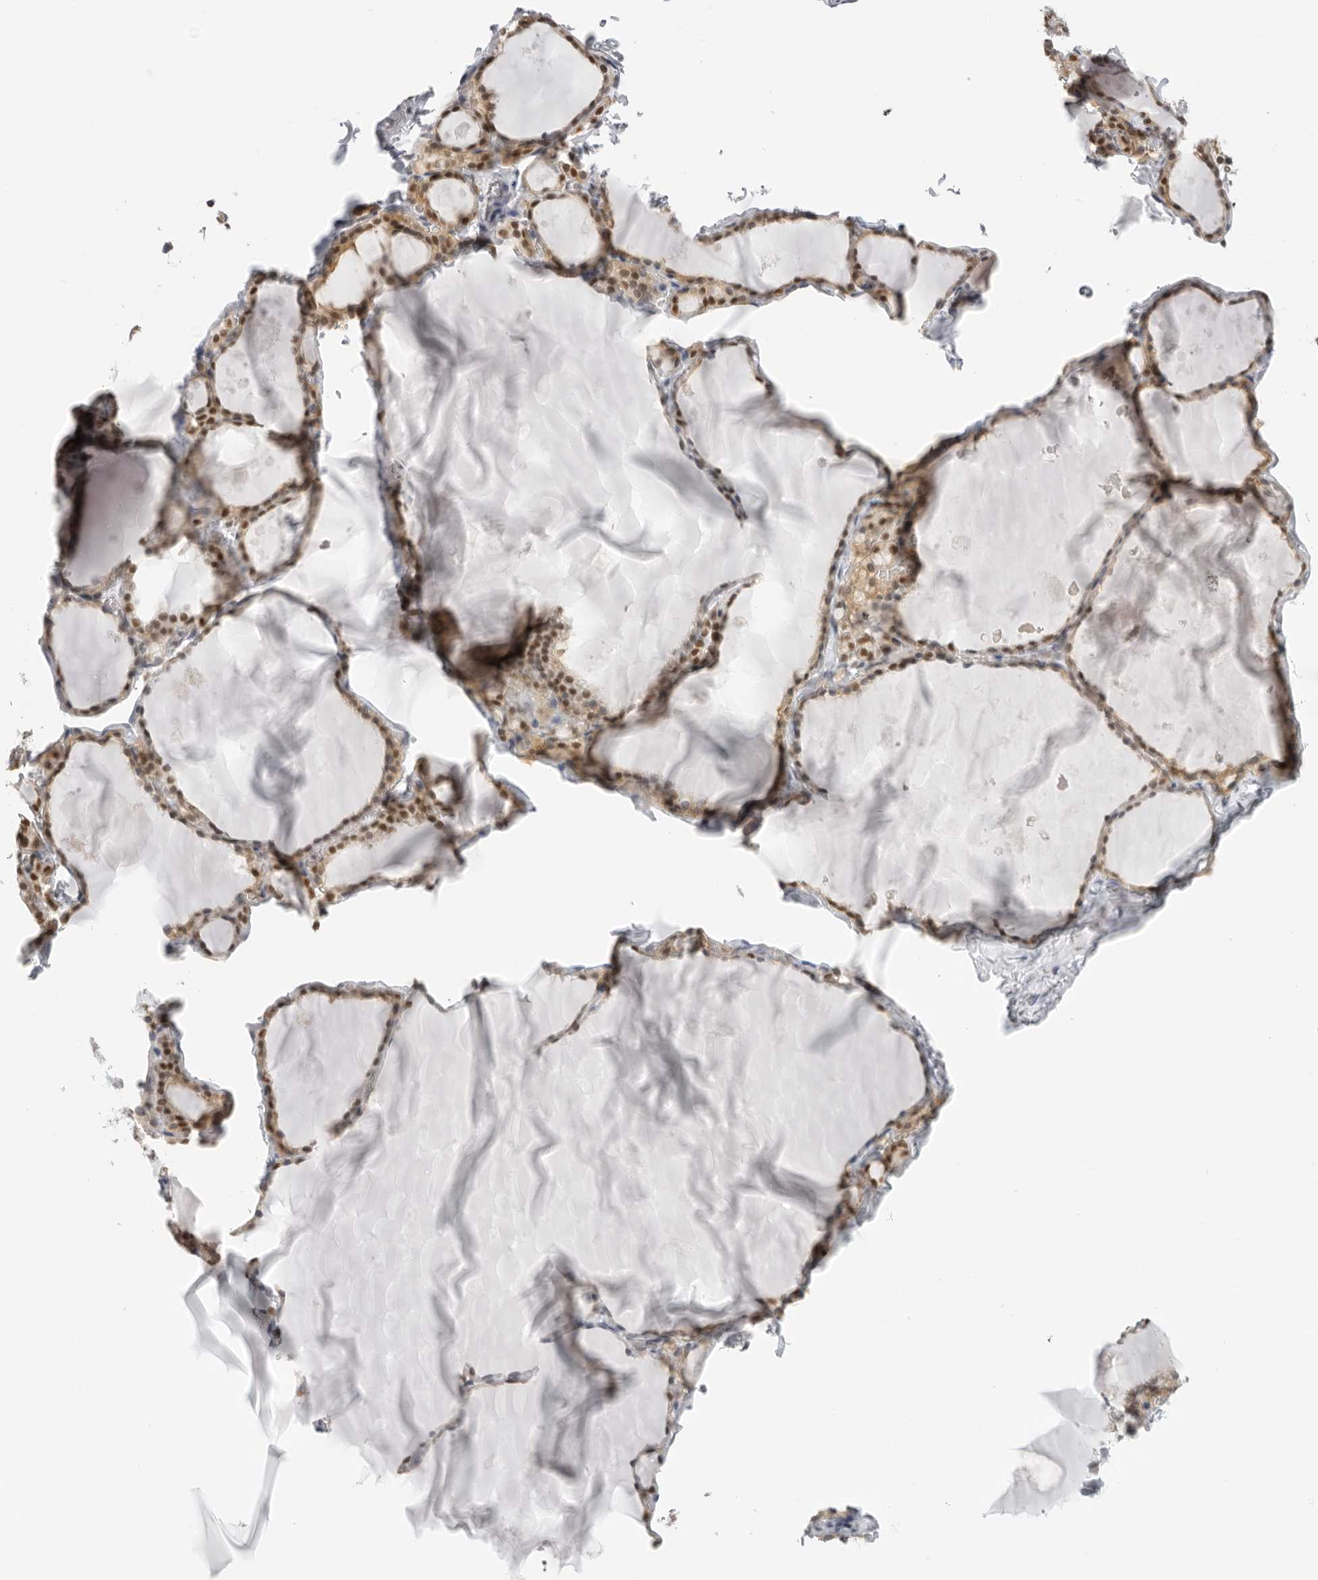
{"staining": {"intensity": "moderate", "quantity": ">75%", "location": "nuclear"}, "tissue": "thyroid gland", "cell_type": "Glandular cells", "image_type": "normal", "snomed": [{"axis": "morphology", "description": "Normal tissue, NOS"}, {"axis": "topography", "description": "Thyroid gland"}], "caption": "Protein staining reveals moderate nuclear positivity in about >75% of glandular cells in normal thyroid gland.", "gene": "RPA2", "patient": {"sex": "male", "age": 56}}